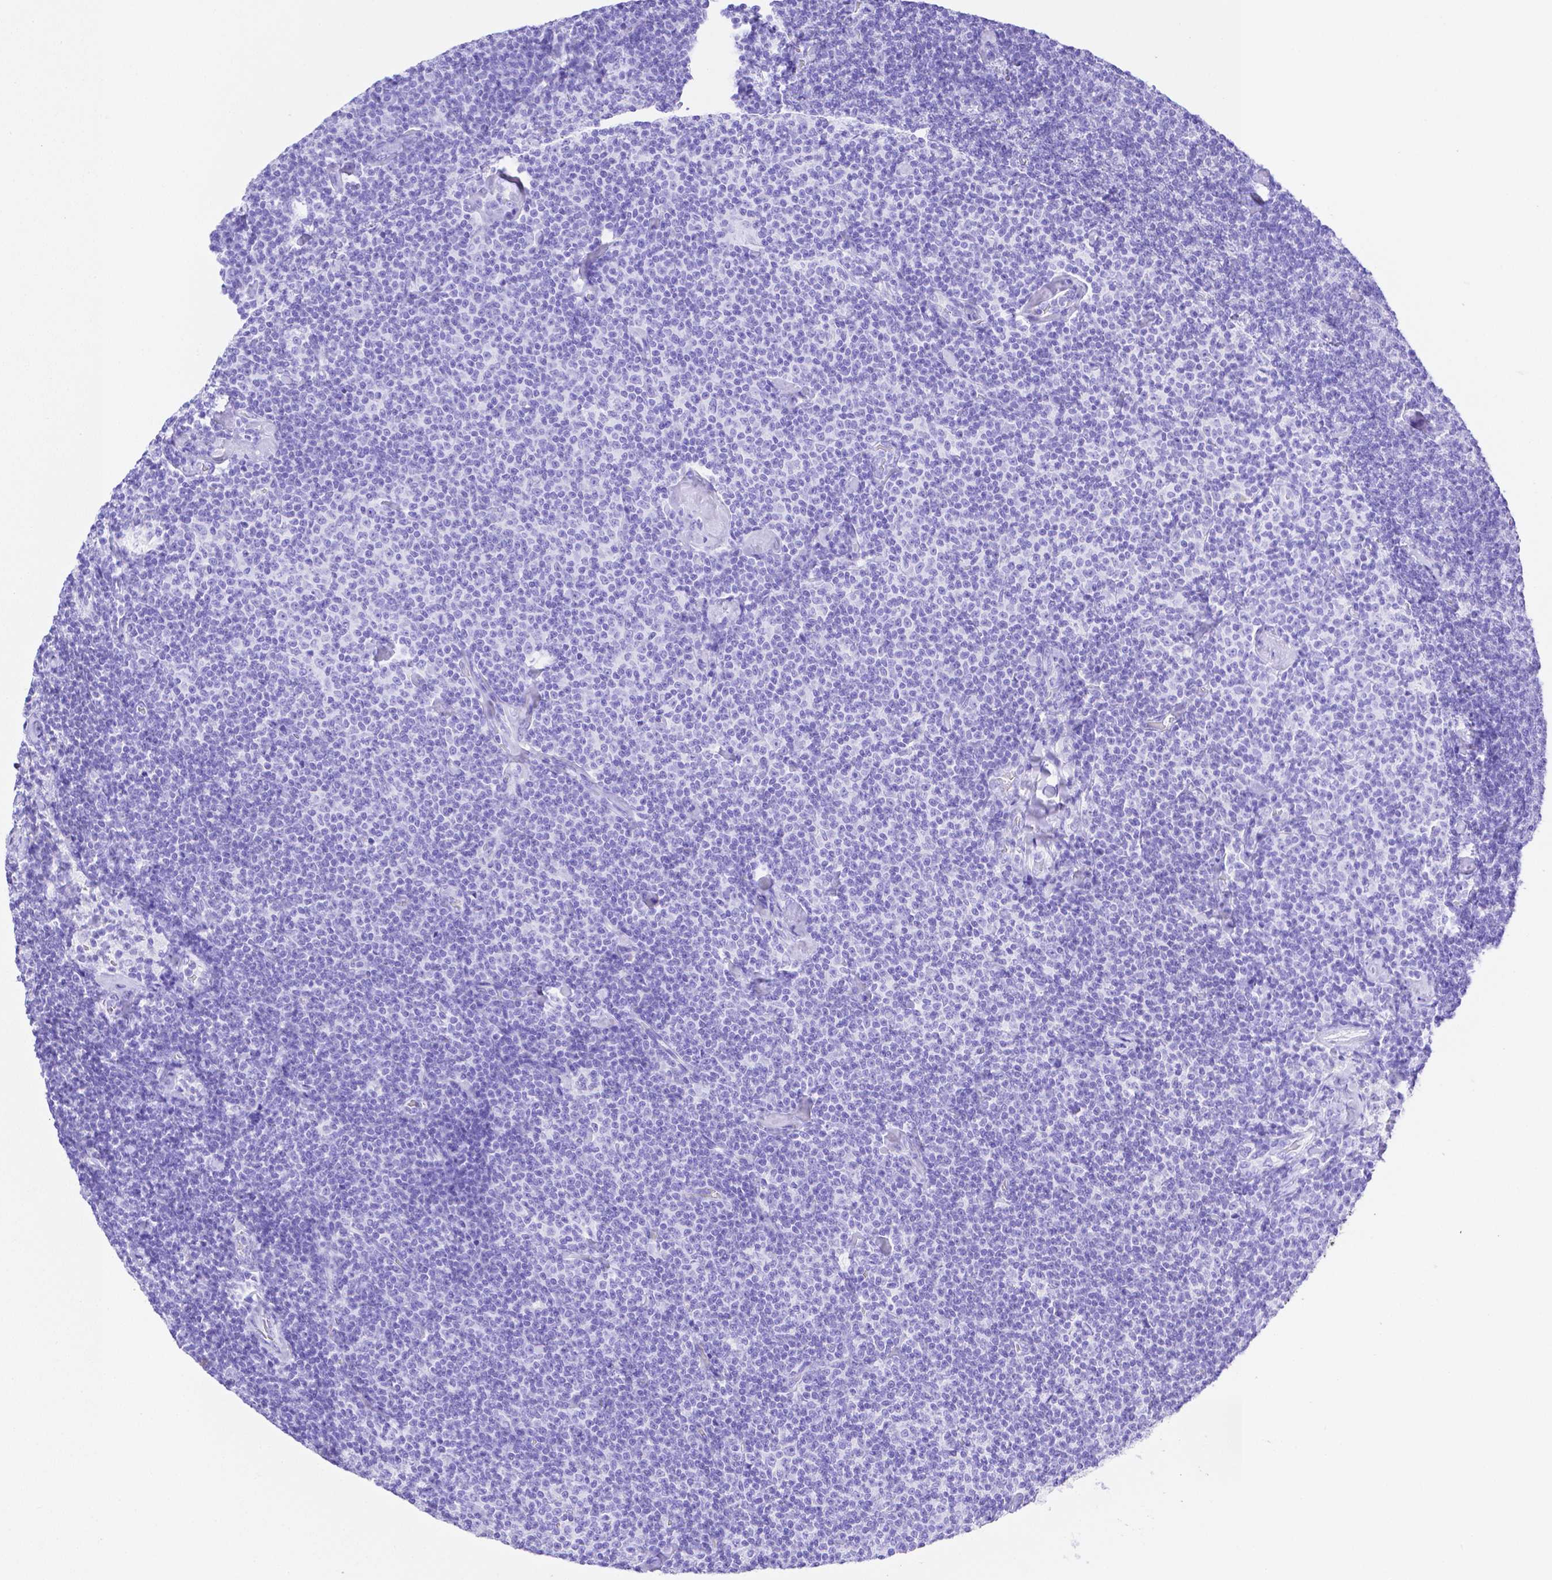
{"staining": {"intensity": "negative", "quantity": "none", "location": "none"}, "tissue": "lymphoma", "cell_type": "Tumor cells", "image_type": "cancer", "snomed": [{"axis": "morphology", "description": "Malignant lymphoma, non-Hodgkin's type, Low grade"}, {"axis": "topography", "description": "Lymph node"}], "caption": "An image of malignant lymphoma, non-Hodgkin's type (low-grade) stained for a protein exhibits no brown staining in tumor cells.", "gene": "SMR3A", "patient": {"sex": "male", "age": 81}}